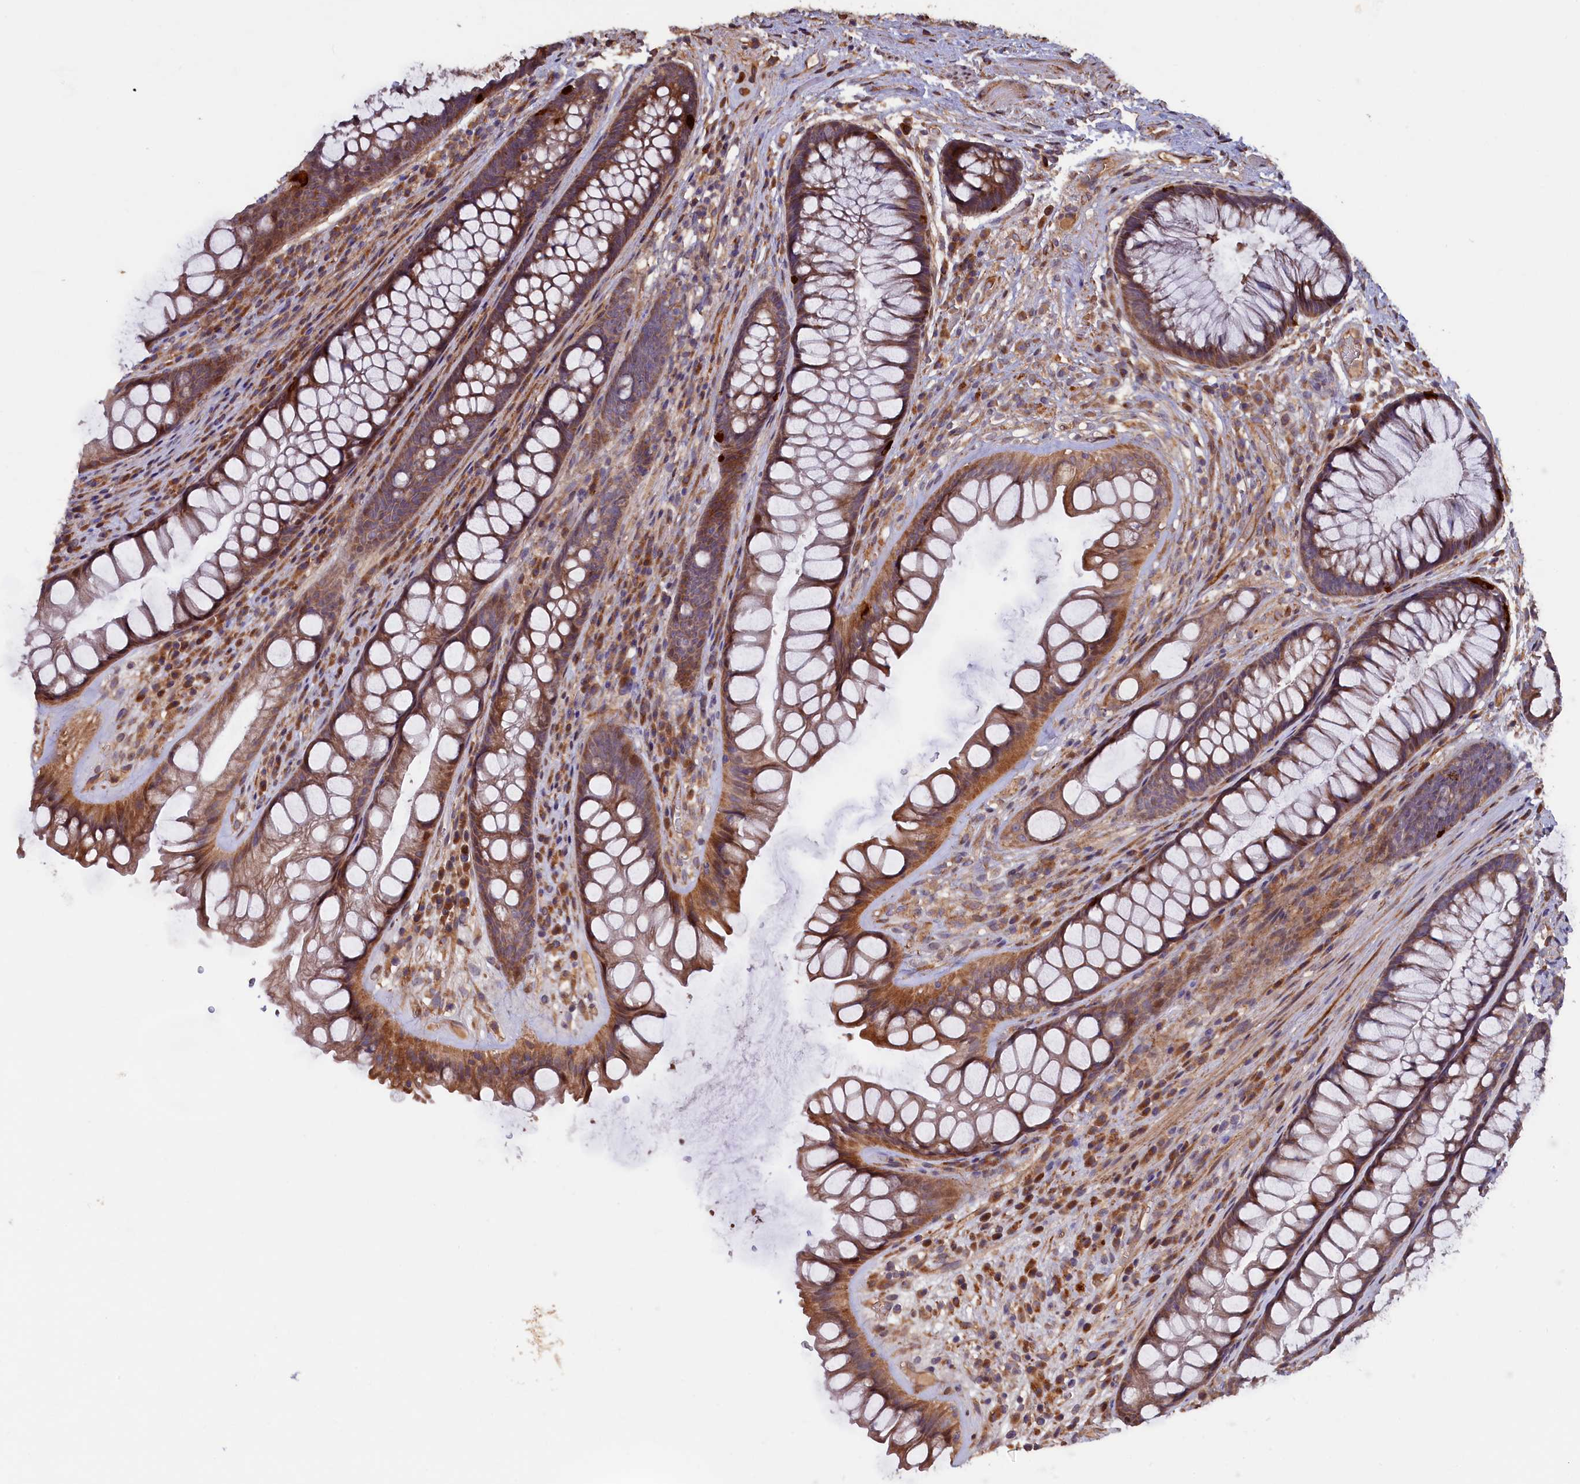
{"staining": {"intensity": "moderate", "quantity": ">75%", "location": "cytoplasmic/membranous"}, "tissue": "rectum", "cell_type": "Glandular cells", "image_type": "normal", "snomed": [{"axis": "morphology", "description": "Normal tissue, NOS"}, {"axis": "topography", "description": "Rectum"}], "caption": "The histopathology image demonstrates immunohistochemical staining of benign rectum. There is moderate cytoplasmic/membranous positivity is seen in approximately >75% of glandular cells.", "gene": "GREB1L", "patient": {"sex": "male", "age": 74}}